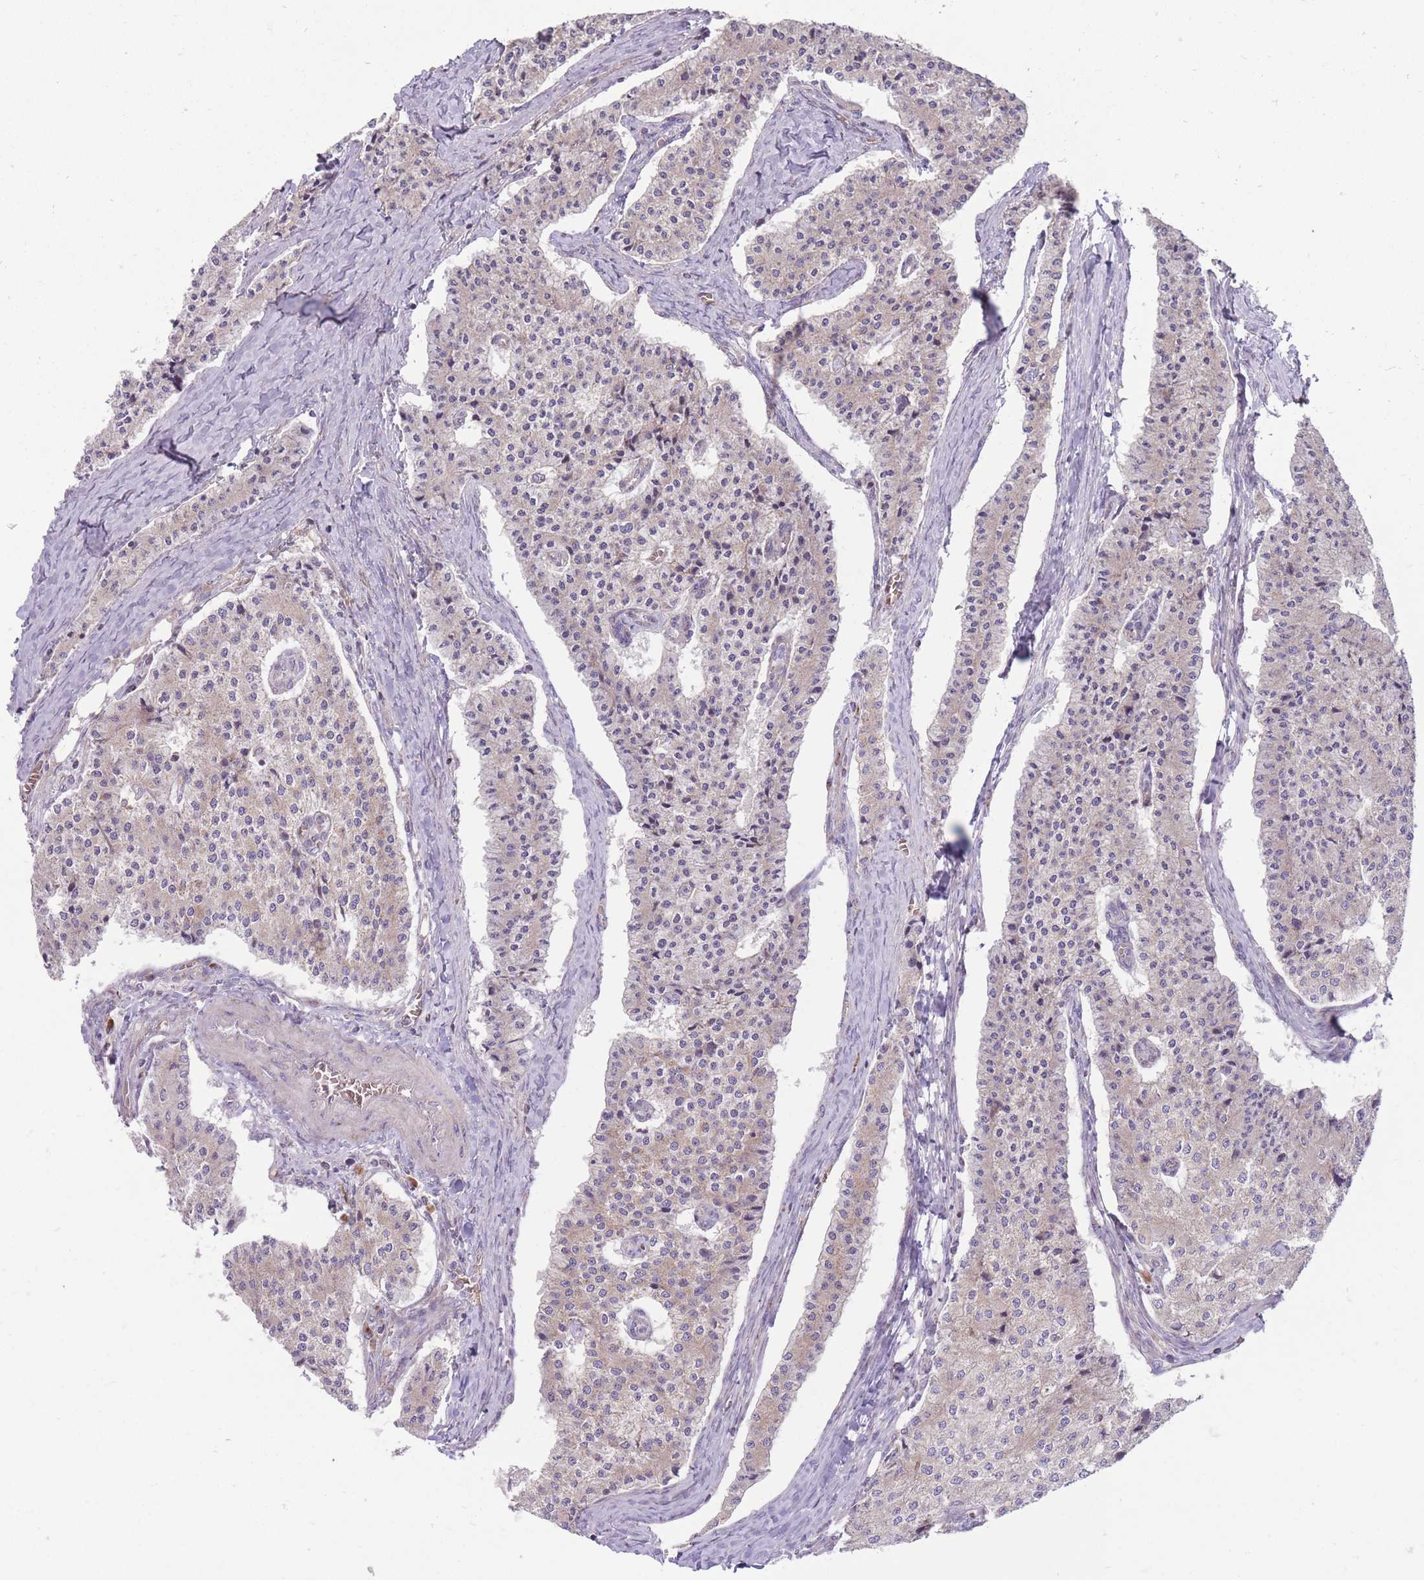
{"staining": {"intensity": "weak", "quantity": "<25%", "location": "cytoplasmic/membranous"}, "tissue": "carcinoid", "cell_type": "Tumor cells", "image_type": "cancer", "snomed": [{"axis": "morphology", "description": "Carcinoid, malignant, NOS"}, {"axis": "topography", "description": "Colon"}], "caption": "Immunohistochemical staining of malignant carcinoid shows no significant positivity in tumor cells. (Stains: DAB immunohistochemistry (IHC) with hematoxylin counter stain, Microscopy: brightfield microscopy at high magnification).", "gene": "ANKRD10", "patient": {"sex": "female", "age": 52}}